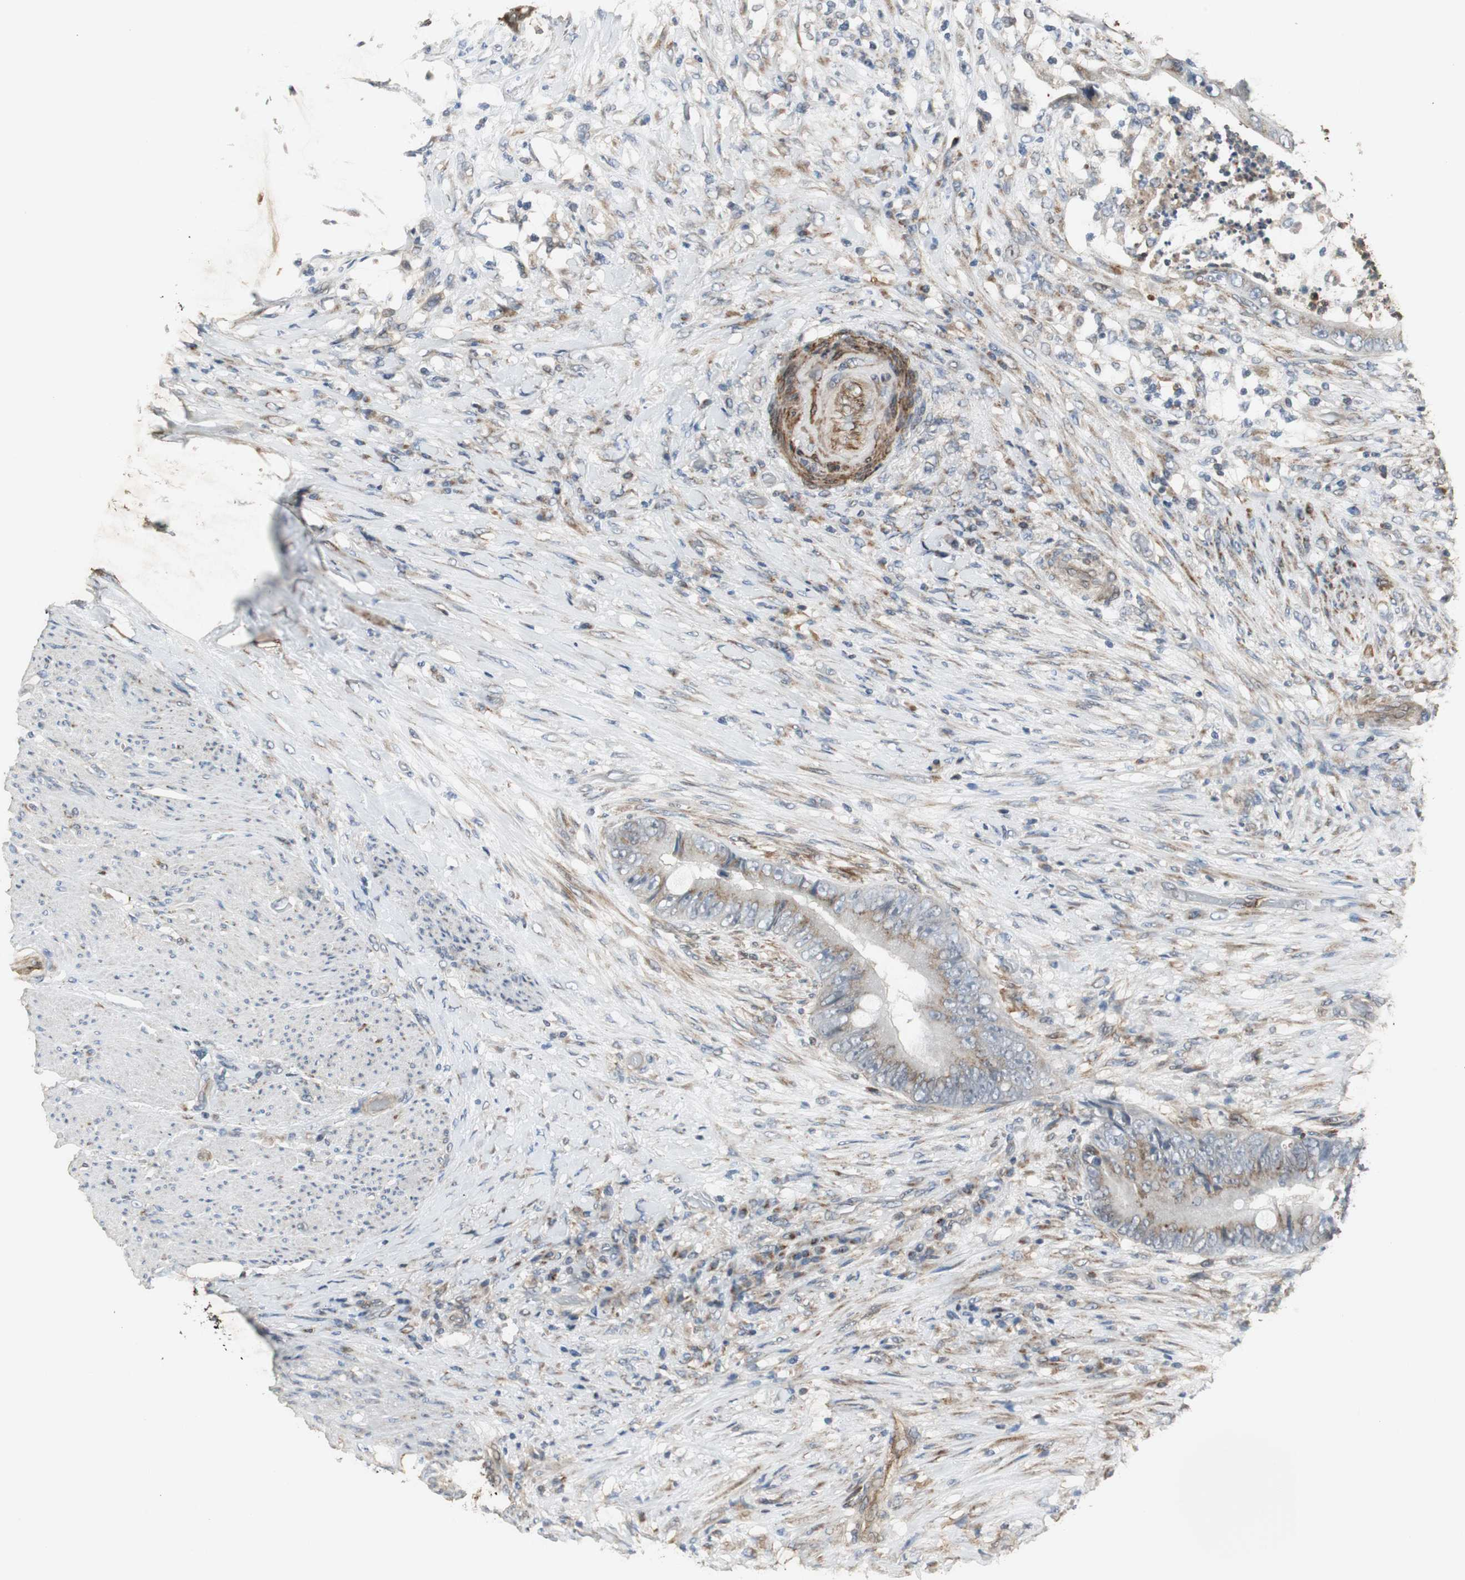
{"staining": {"intensity": "moderate", "quantity": "25%-75%", "location": "cytoplasmic/membranous"}, "tissue": "colorectal cancer", "cell_type": "Tumor cells", "image_type": "cancer", "snomed": [{"axis": "morphology", "description": "Adenocarcinoma, NOS"}, {"axis": "topography", "description": "Rectum"}], "caption": "Brown immunohistochemical staining in human colorectal cancer (adenocarcinoma) demonstrates moderate cytoplasmic/membranous positivity in about 25%-75% of tumor cells.", "gene": "JTB", "patient": {"sex": "female", "age": 77}}